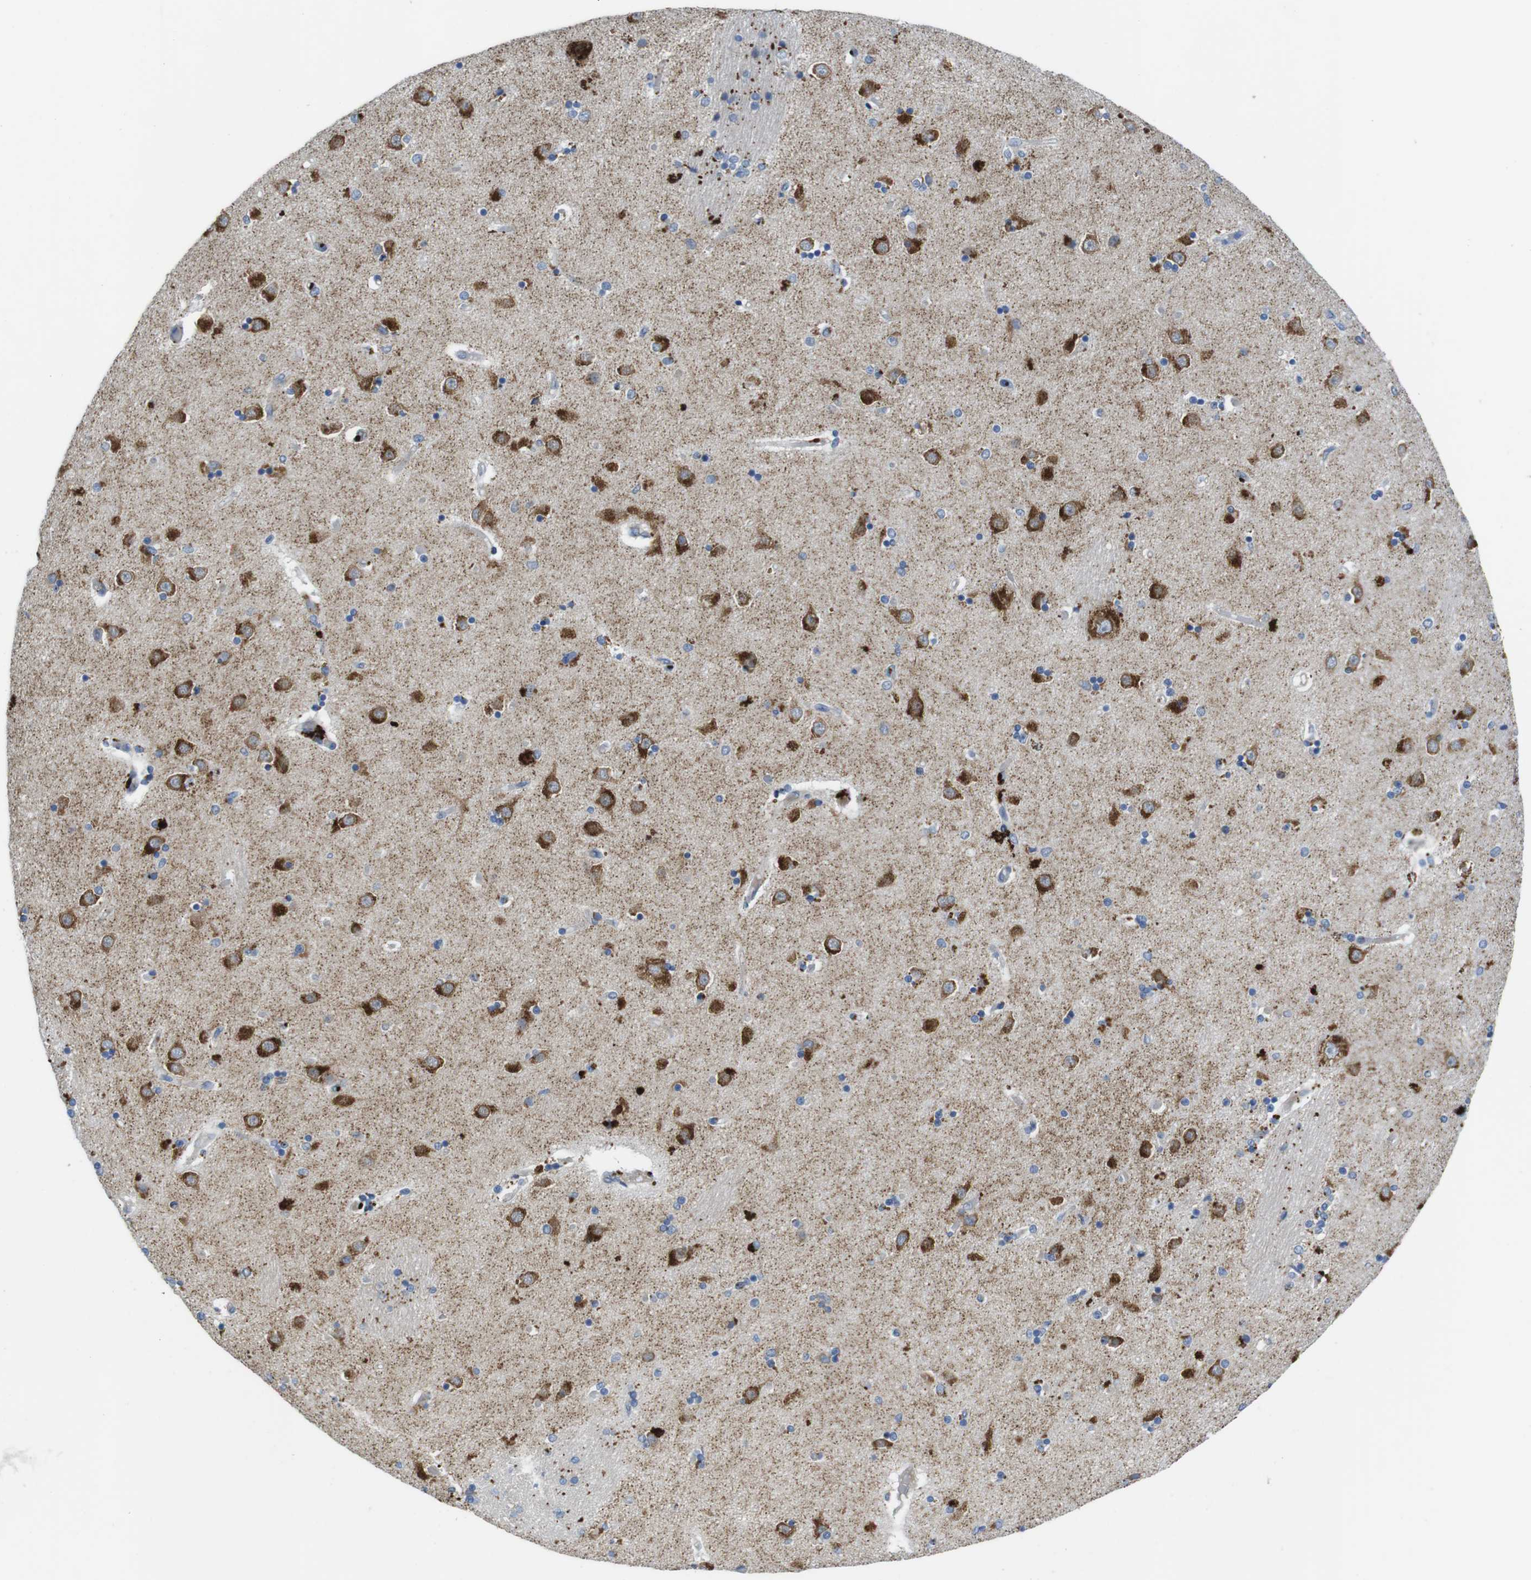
{"staining": {"intensity": "moderate", "quantity": "<25%", "location": "cytoplasmic/membranous"}, "tissue": "caudate", "cell_type": "Glial cells", "image_type": "normal", "snomed": [{"axis": "morphology", "description": "Normal tissue, NOS"}, {"axis": "topography", "description": "Lateral ventricle wall"}], "caption": "Caudate stained with IHC displays moderate cytoplasmic/membranous staining in about <25% of glial cells.", "gene": "TMEM234", "patient": {"sex": "female", "age": 54}}